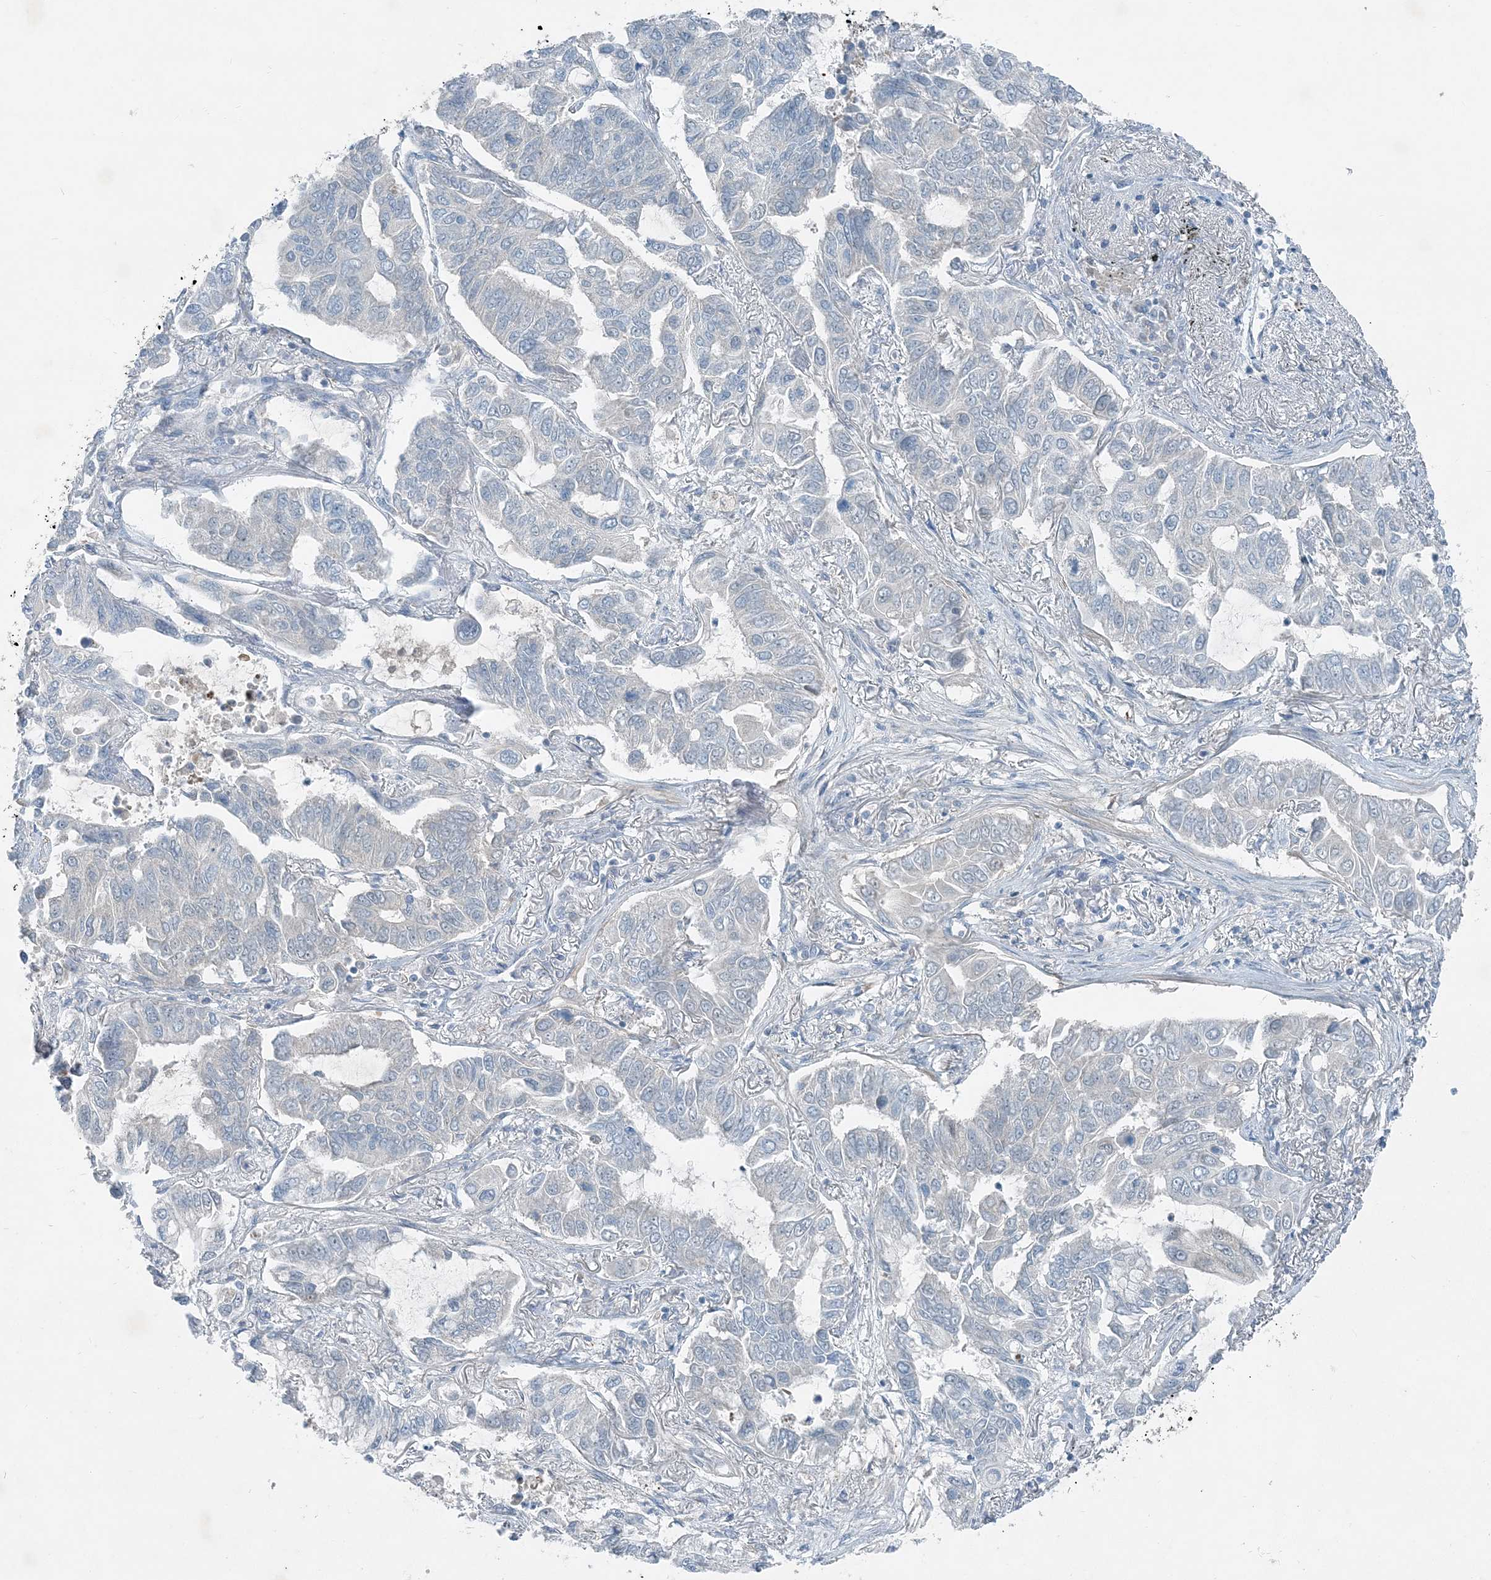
{"staining": {"intensity": "negative", "quantity": "none", "location": "none"}, "tissue": "lung cancer", "cell_type": "Tumor cells", "image_type": "cancer", "snomed": [{"axis": "morphology", "description": "Adenocarcinoma, NOS"}, {"axis": "topography", "description": "Lung"}], "caption": "DAB immunohistochemical staining of human lung cancer (adenocarcinoma) exhibits no significant positivity in tumor cells.", "gene": "ARMH1", "patient": {"sex": "male", "age": 64}}